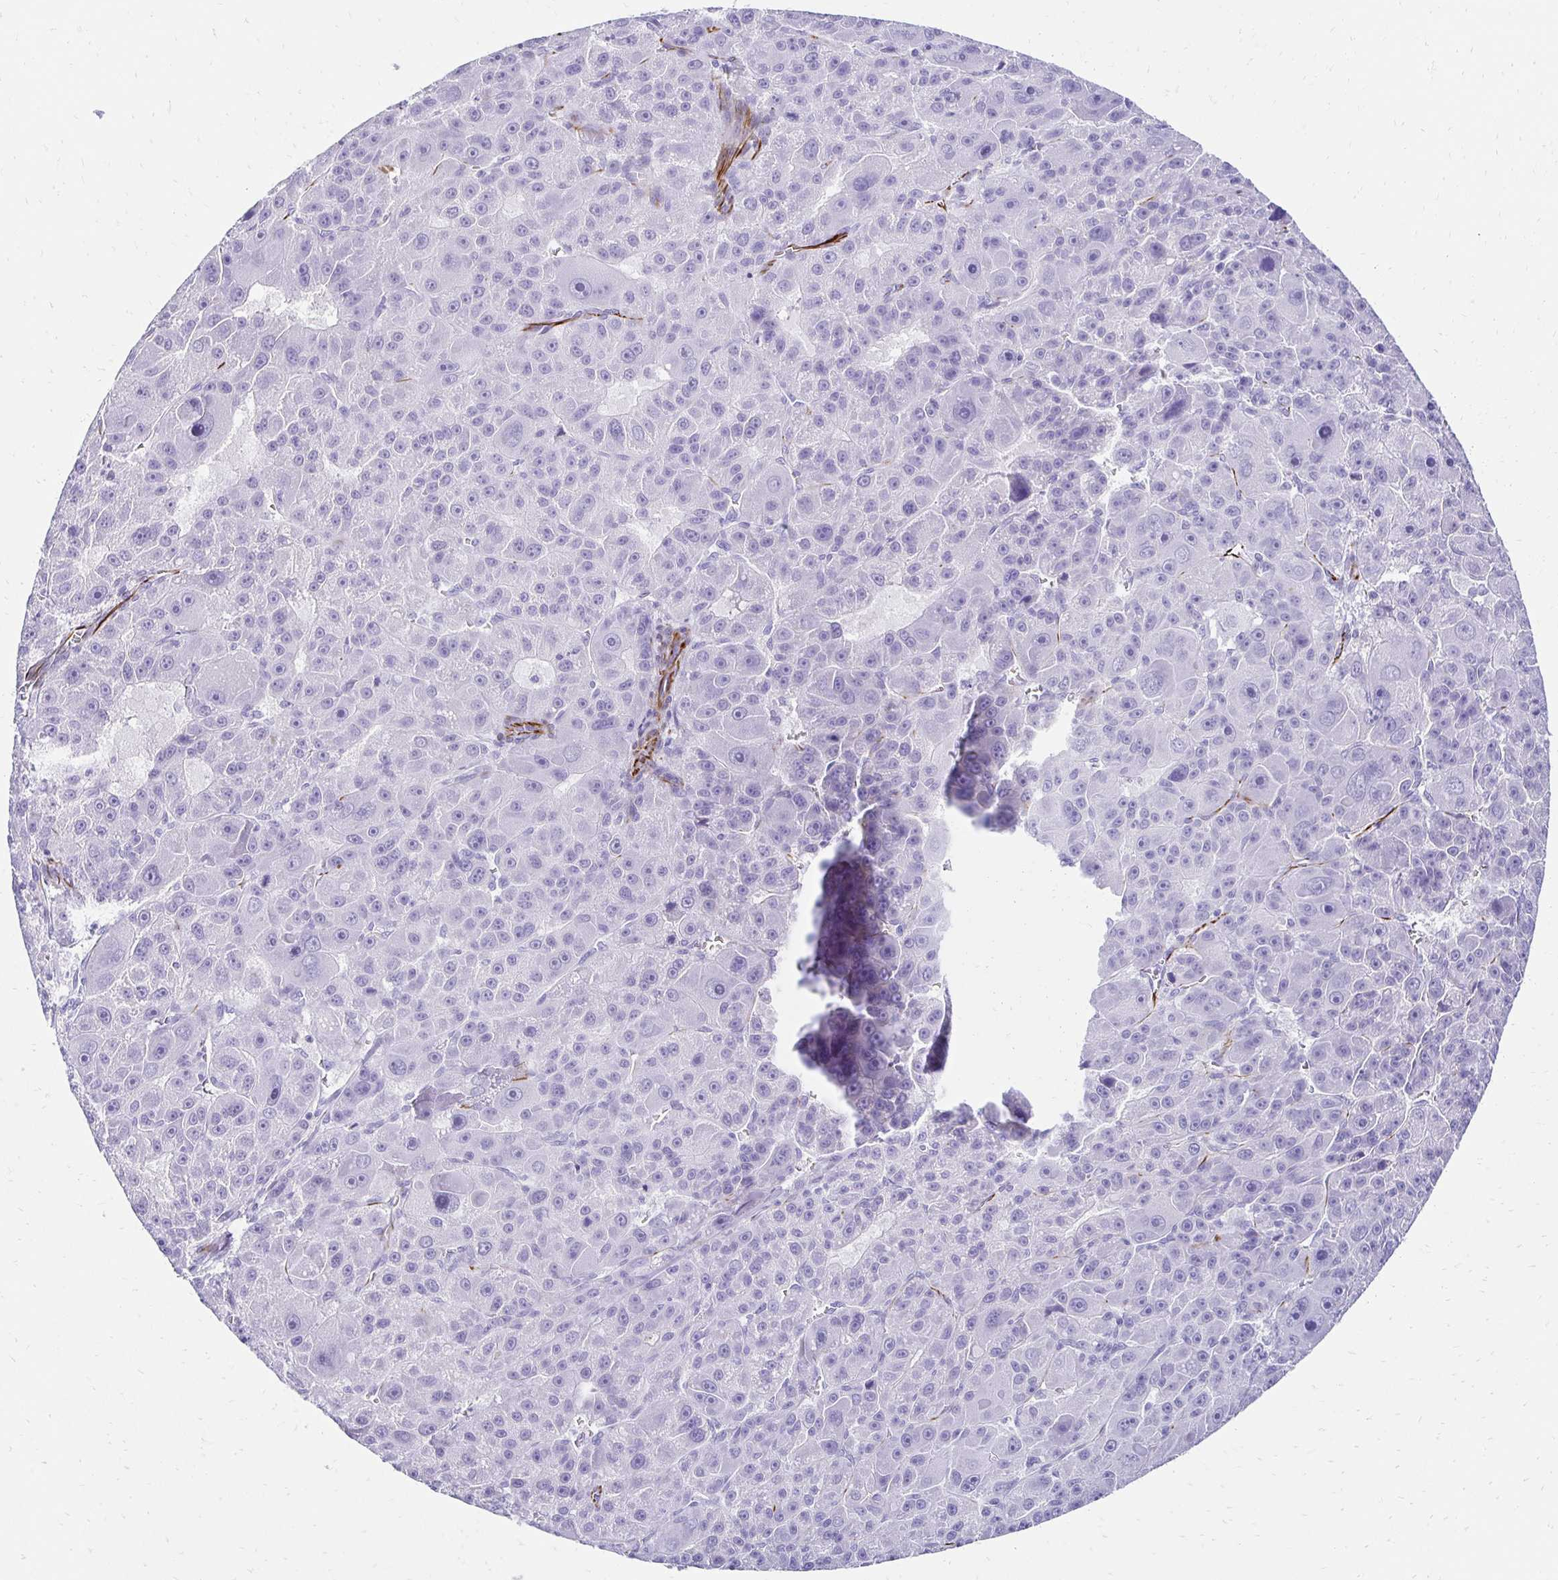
{"staining": {"intensity": "negative", "quantity": "none", "location": "none"}, "tissue": "liver cancer", "cell_type": "Tumor cells", "image_type": "cancer", "snomed": [{"axis": "morphology", "description": "Carcinoma, Hepatocellular, NOS"}, {"axis": "topography", "description": "Liver"}], "caption": "An image of hepatocellular carcinoma (liver) stained for a protein demonstrates no brown staining in tumor cells.", "gene": "TMEM54", "patient": {"sex": "male", "age": 76}}